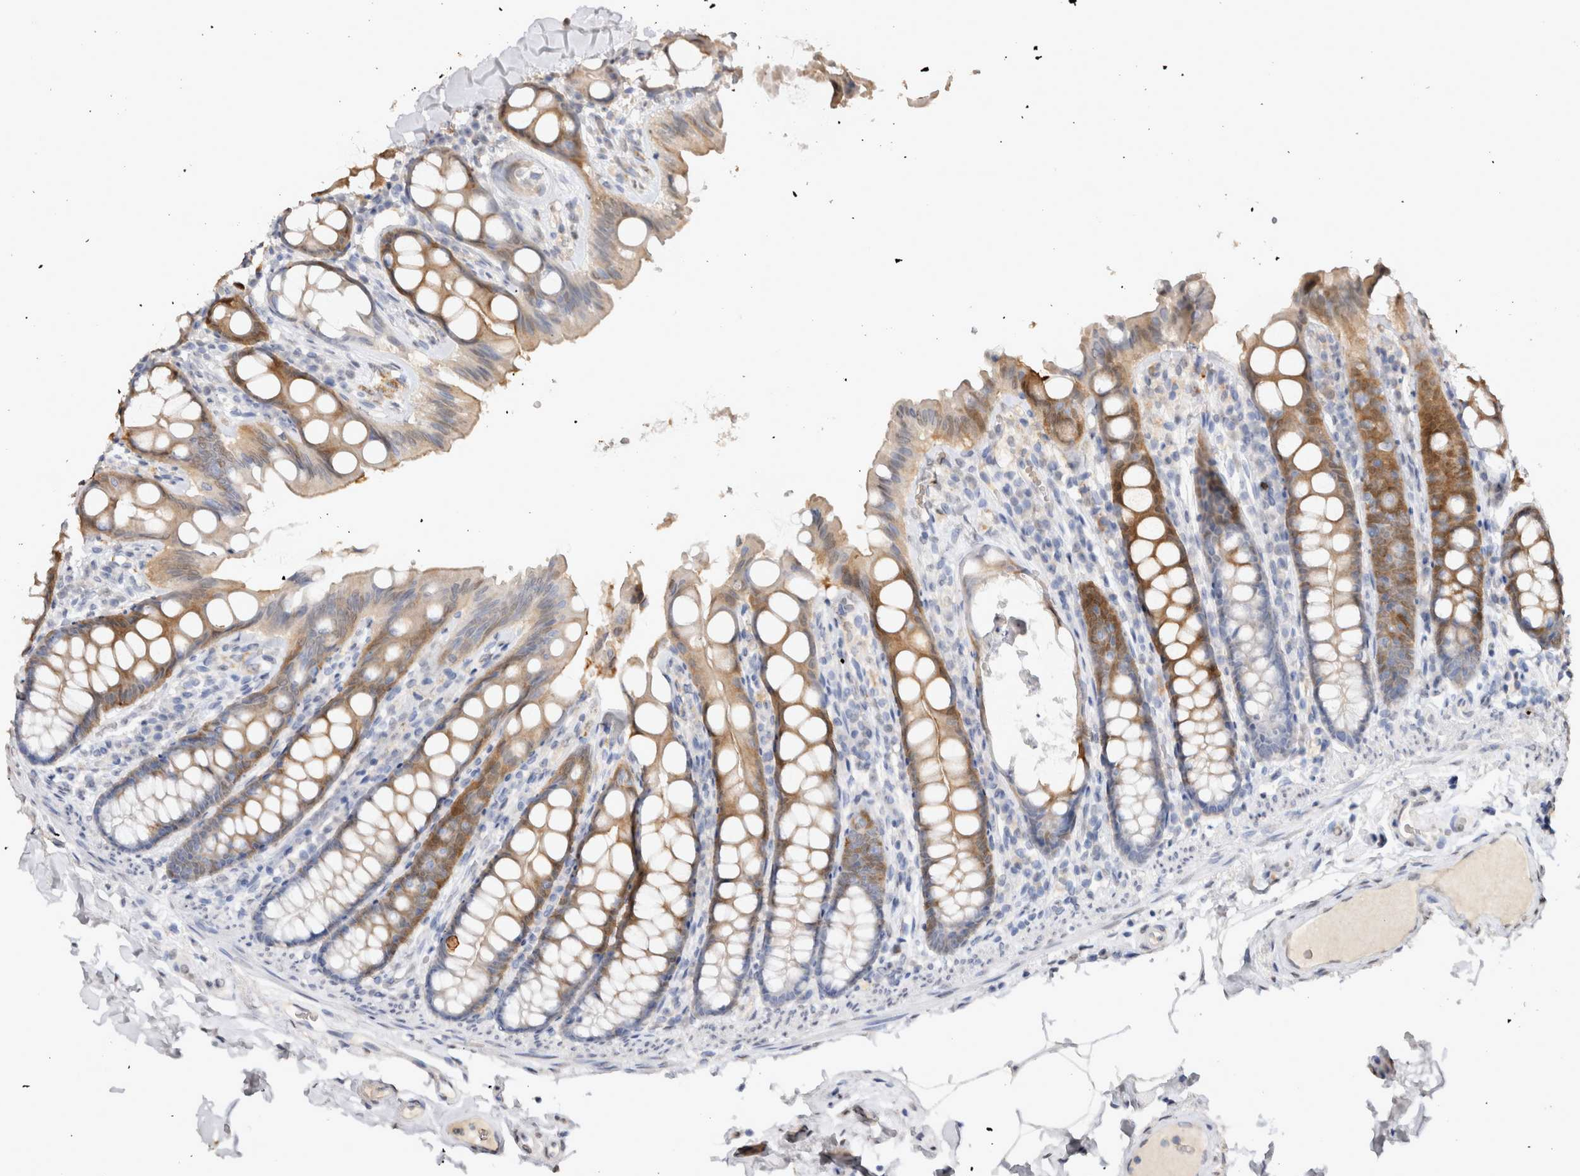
{"staining": {"intensity": "weak", "quantity": "<25%", "location": "nuclear"}, "tissue": "colon", "cell_type": "Endothelial cells", "image_type": "normal", "snomed": [{"axis": "morphology", "description": "Normal tissue, NOS"}, {"axis": "topography", "description": "Colon"}, {"axis": "topography", "description": "Peripheral nerve tissue"}], "caption": "The micrograph demonstrates no significant staining in endothelial cells of colon.", "gene": "LGALS2", "patient": {"sex": "female", "age": 61}}